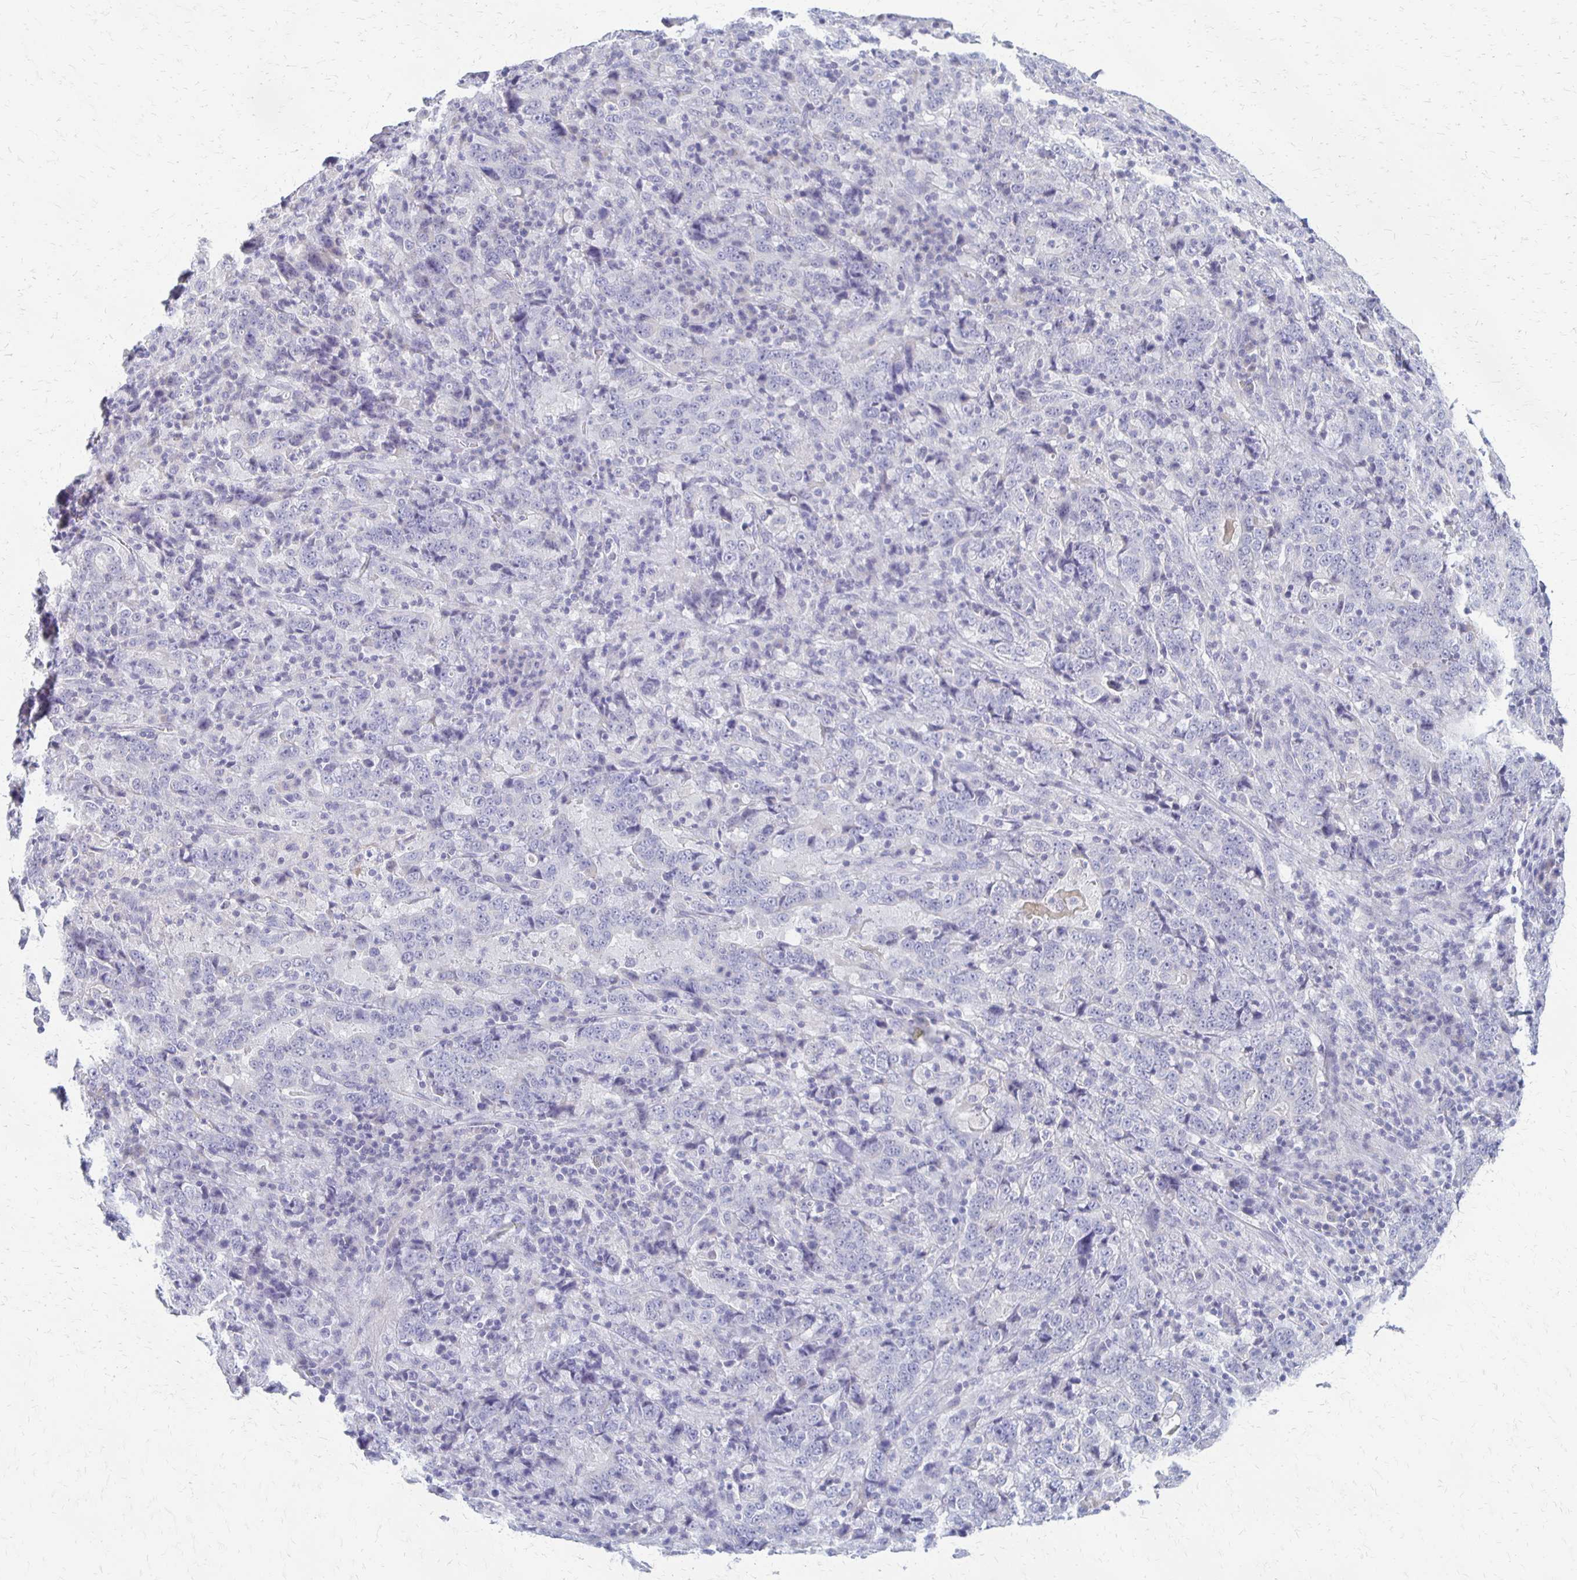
{"staining": {"intensity": "negative", "quantity": "none", "location": "none"}, "tissue": "stomach cancer", "cell_type": "Tumor cells", "image_type": "cancer", "snomed": [{"axis": "morphology", "description": "Normal tissue, NOS"}, {"axis": "morphology", "description": "Adenocarcinoma, NOS"}, {"axis": "topography", "description": "Stomach, upper"}, {"axis": "topography", "description": "Stomach"}], "caption": "IHC photomicrograph of human stomach cancer stained for a protein (brown), which demonstrates no positivity in tumor cells.", "gene": "RHOC", "patient": {"sex": "male", "age": 59}}